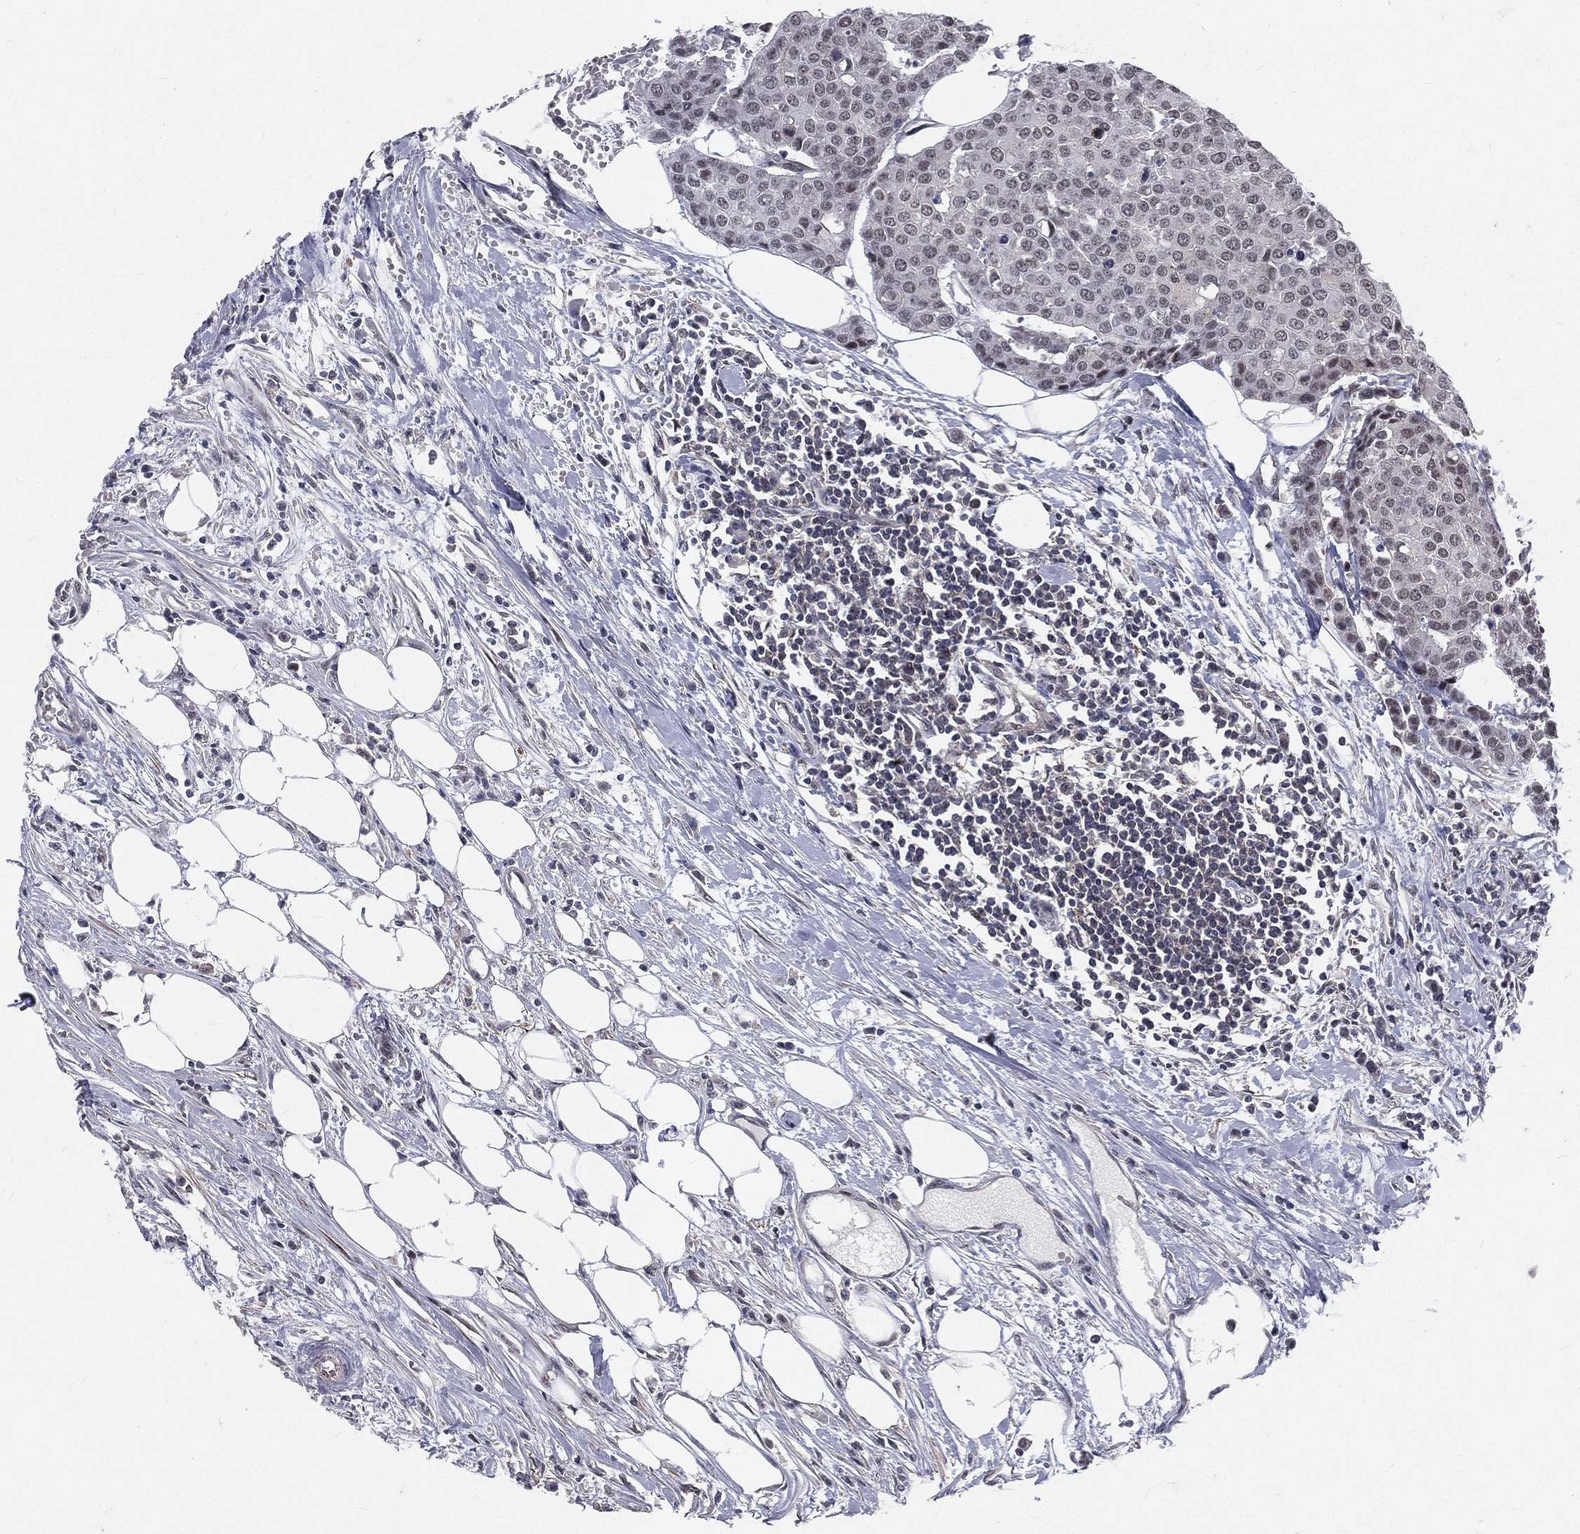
{"staining": {"intensity": "moderate", "quantity": "<25%", "location": "nuclear"}, "tissue": "carcinoid", "cell_type": "Tumor cells", "image_type": "cancer", "snomed": [{"axis": "morphology", "description": "Carcinoid, malignant, NOS"}, {"axis": "topography", "description": "Colon"}], "caption": "Immunohistochemical staining of human carcinoid (malignant) reveals low levels of moderate nuclear protein expression in approximately <25% of tumor cells.", "gene": "MORC2", "patient": {"sex": "male", "age": 81}}